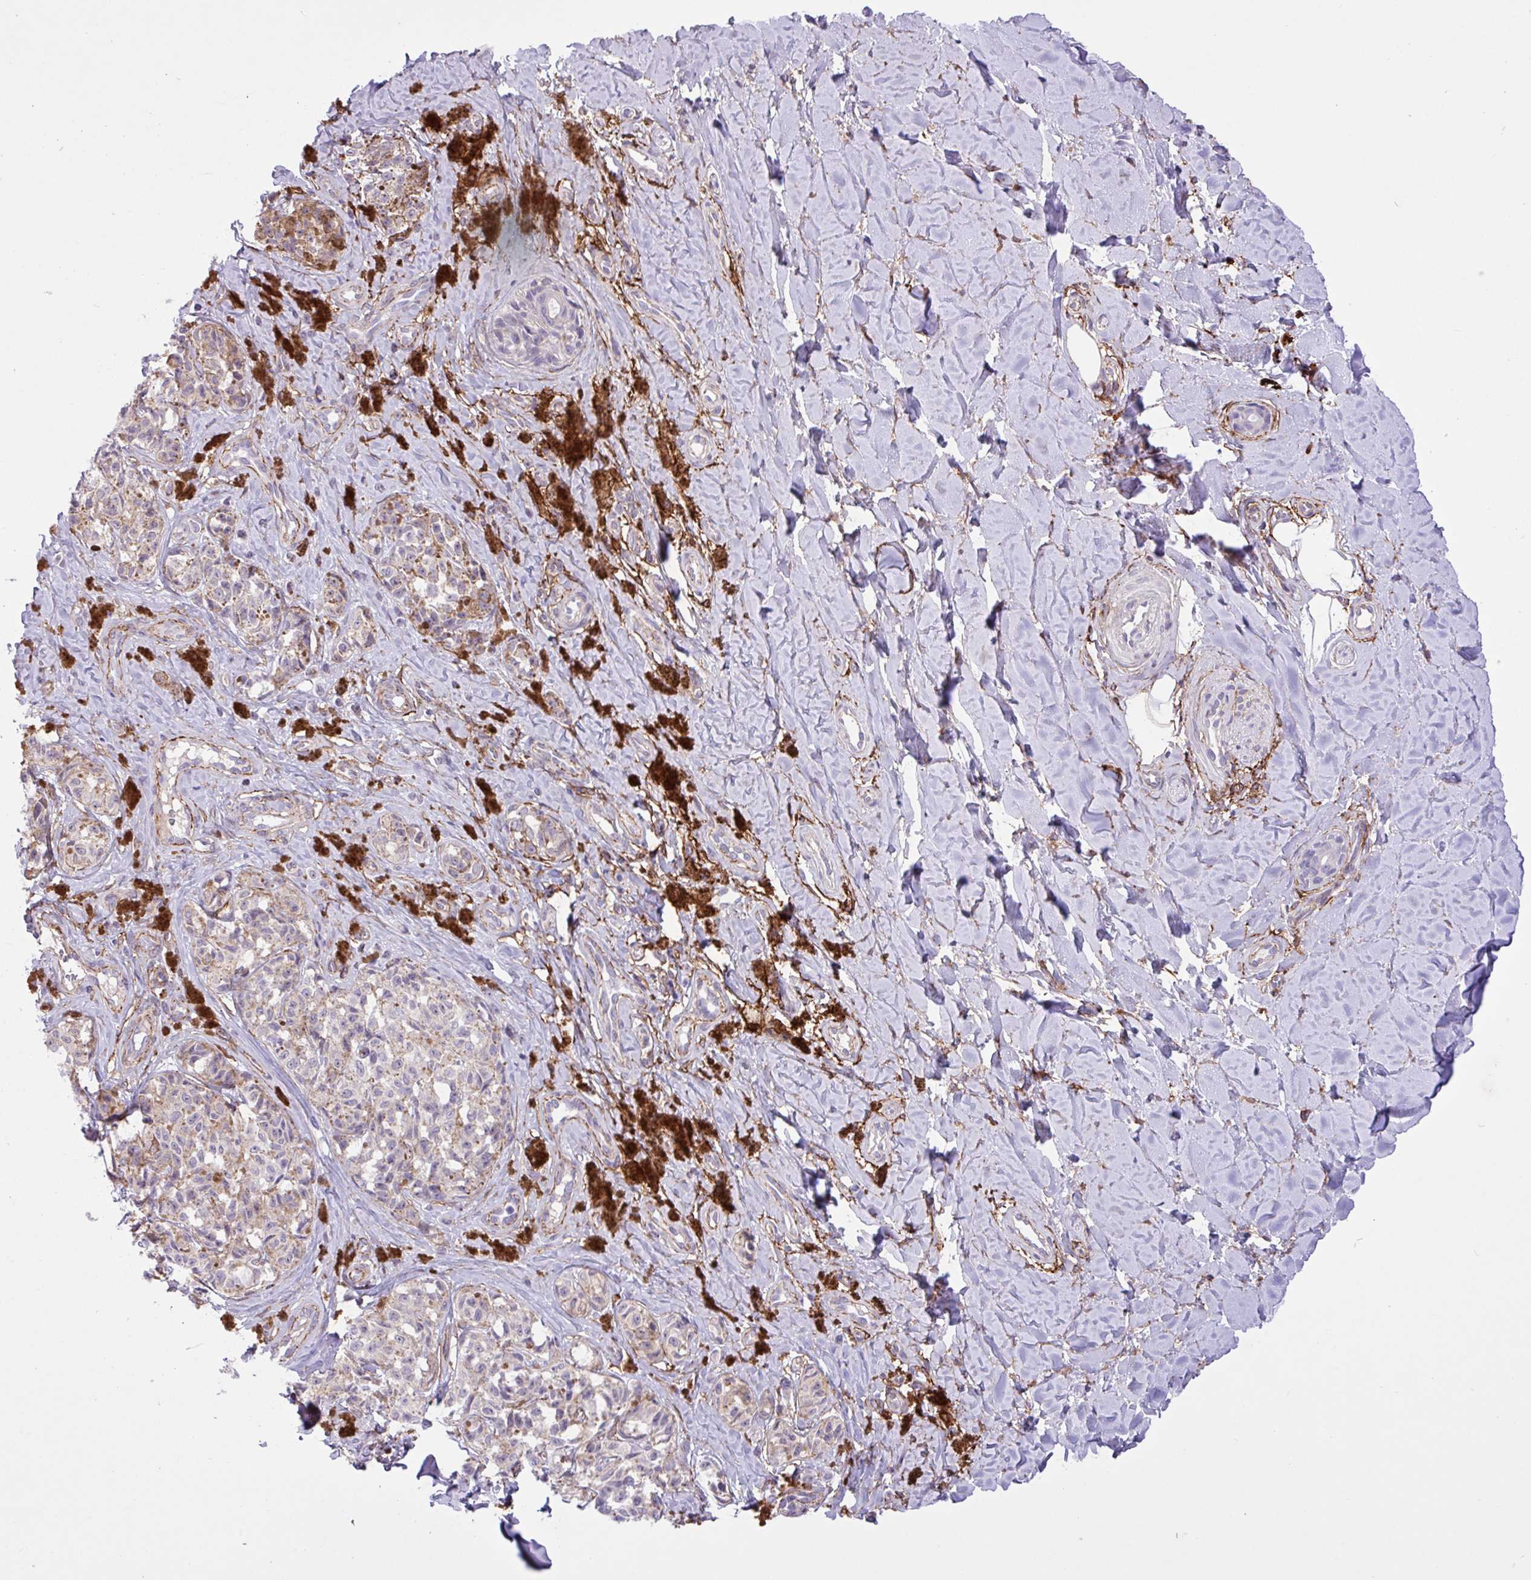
{"staining": {"intensity": "negative", "quantity": "none", "location": "none"}, "tissue": "melanoma", "cell_type": "Tumor cells", "image_type": "cancer", "snomed": [{"axis": "morphology", "description": "Malignant melanoma, NOS"}, {"axis": "topography", "description": "Skin"}], "caption": "Tumor cells show no significant protein positivity in malignant melanoma. The staining was performed using DAB to visualize the protein expression in brown, while the nuclei were stained in blue with hematoxylin (Magnification: 20x).", "gene": "CD248", "patient": {"sex": "female", "age": 65}}